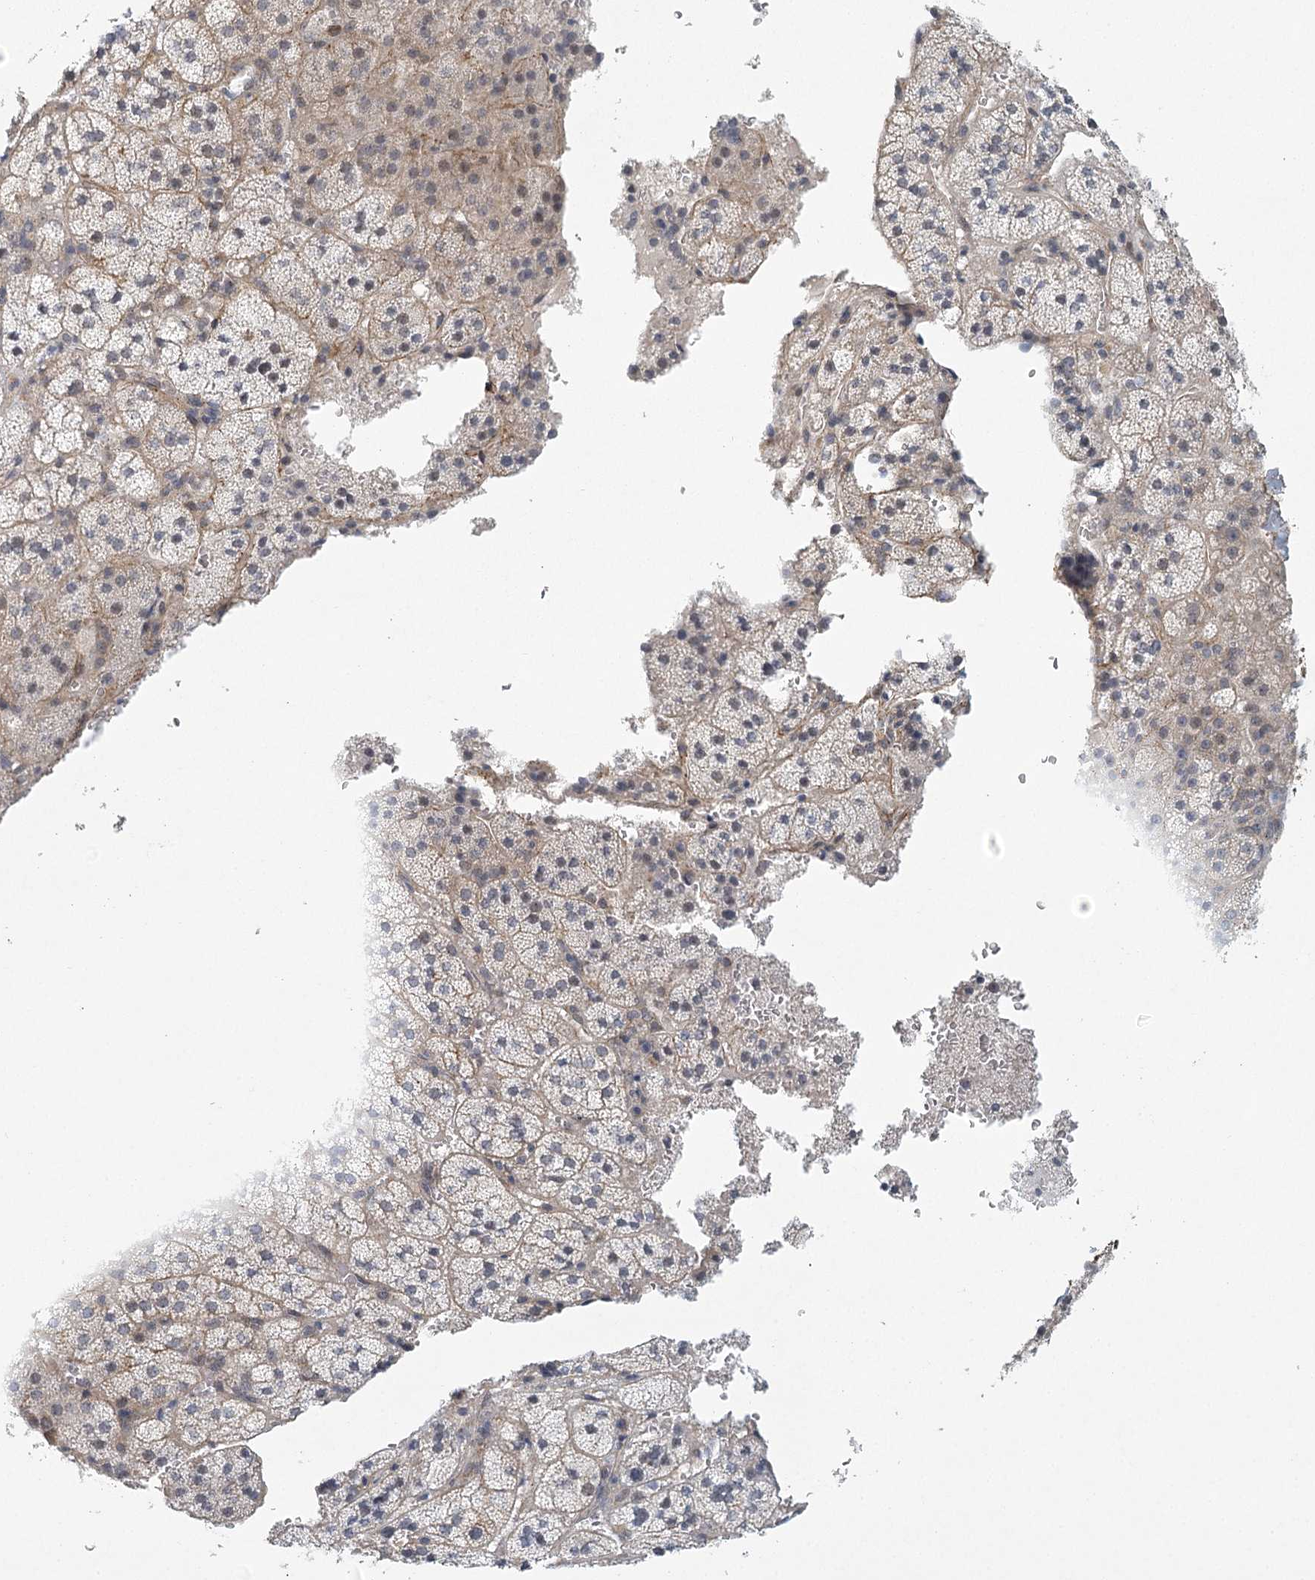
{"staining": {"intensity": "weak", "quantity": "<25%", "location": "cytoplasmic/membranous"}, "tissue": "adrenal gland", "cell_type": "Glandular cells", "image_type": "normal", "snomed": [{"axis": "morphology", "description": "Normal tissue, NOS"}, {"axis": "topography", "description": "Adrenal gland"}], "caption": "An immunohistochemistry (IHC) micrograph of normal adrenal gland is shown. There is no staining in glandular cells of adrenal gland. The staining is performed using DAB (3,3'-diaminobenzidine) brown chromogen with nuclei counter-stained in using hematoxylin.", "gene": "MED28", "patient": {"sex": "female", "age": 44}}